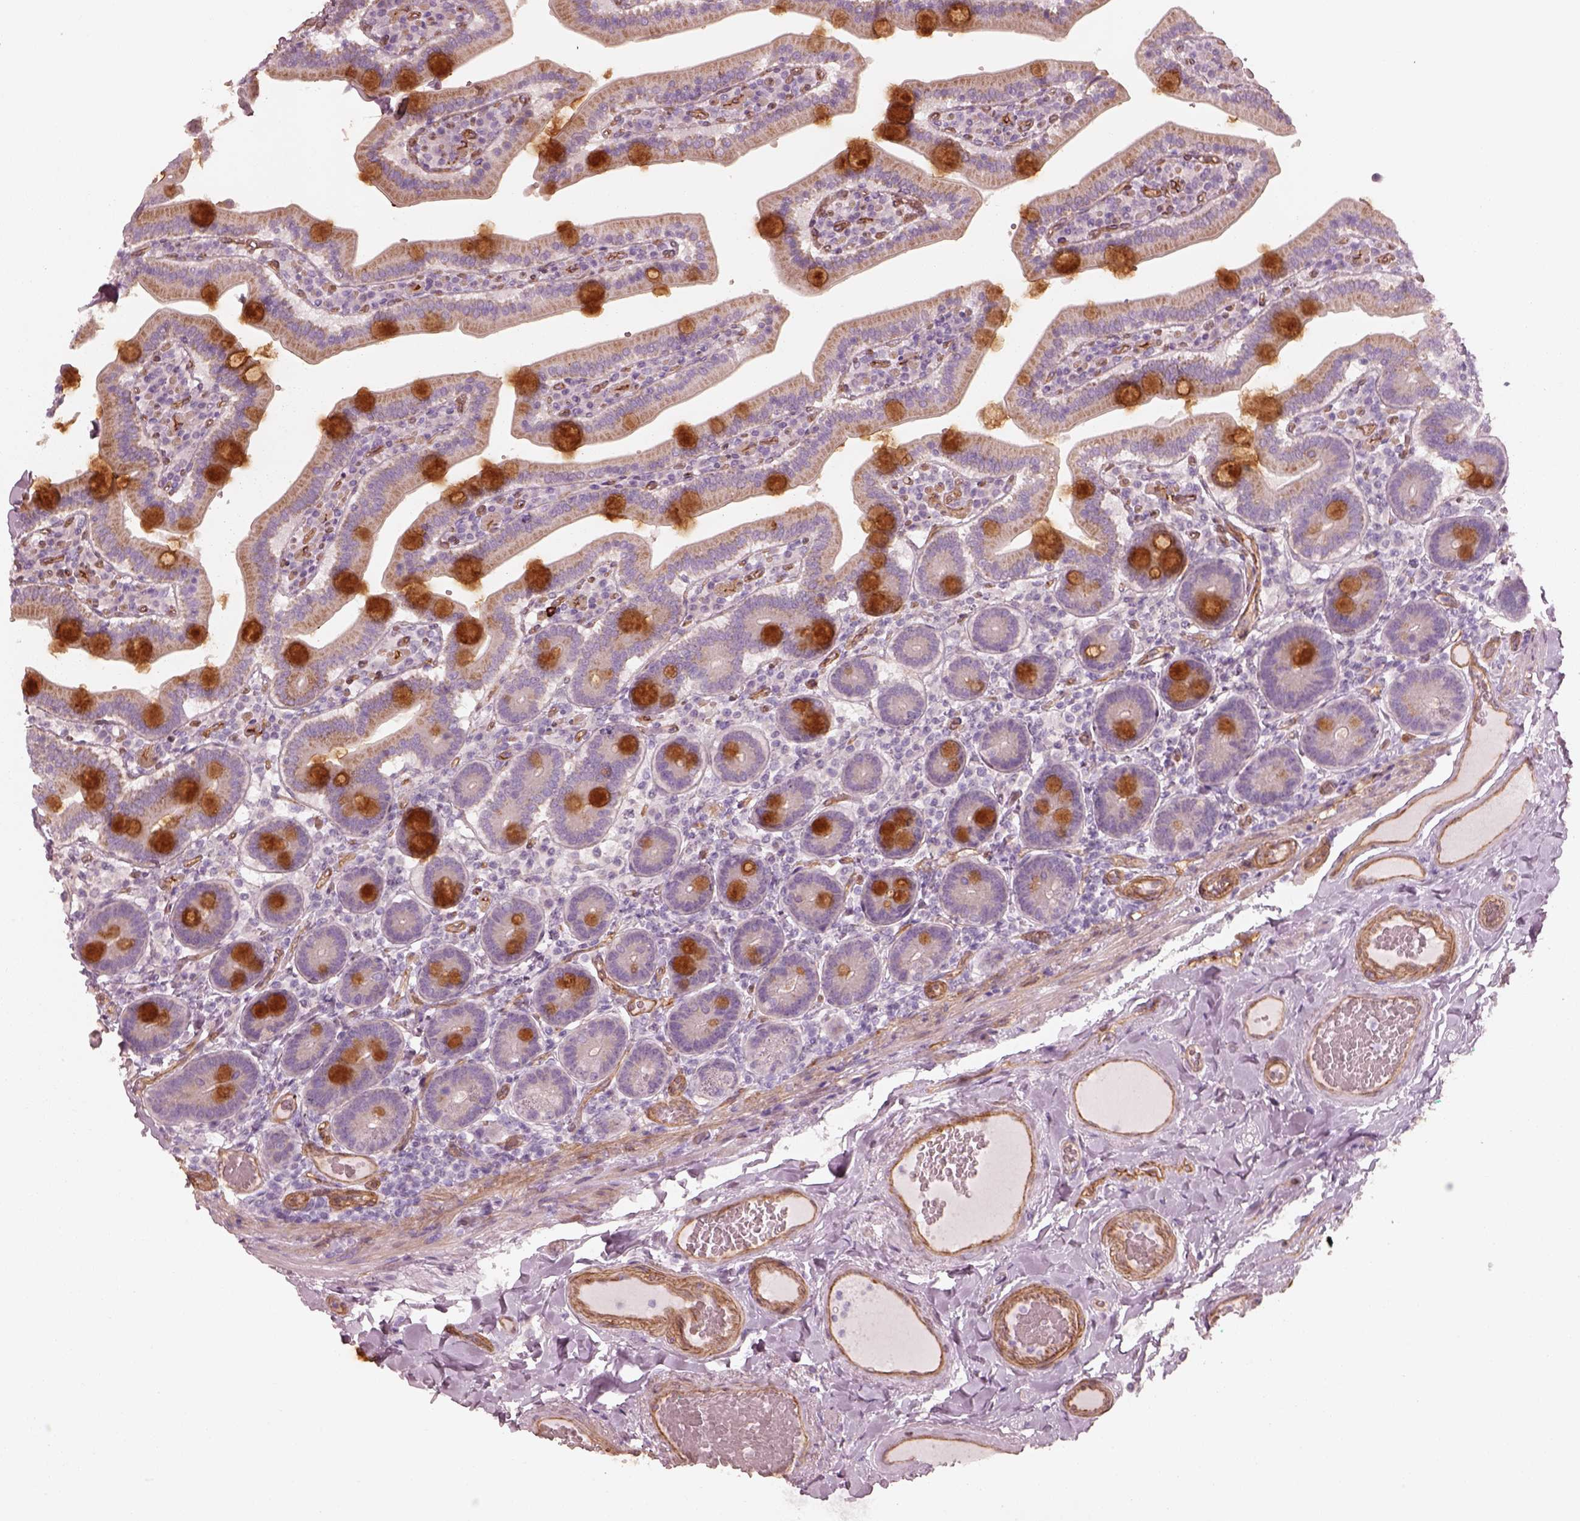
{"staining": {"intensity": "strong", "quantity": "<25%", "location": "cytoplasmic/membranous"}, "tissue": "duodenum", "cell_type": "Glandular cells", "image_type": "normal", "snomed": [{"axis": "morphology", "description": "Normal tissue, NOS"}, {"axis": "topography", "description": "Duodenum"}], "caption": "A photomicrograph of human duodenum stained for a protein shows strong cytoplasmic/membranous brown staining in glandular cells.", "gene": "CRYM", "patient": {"sex": "female", "age": 62}}